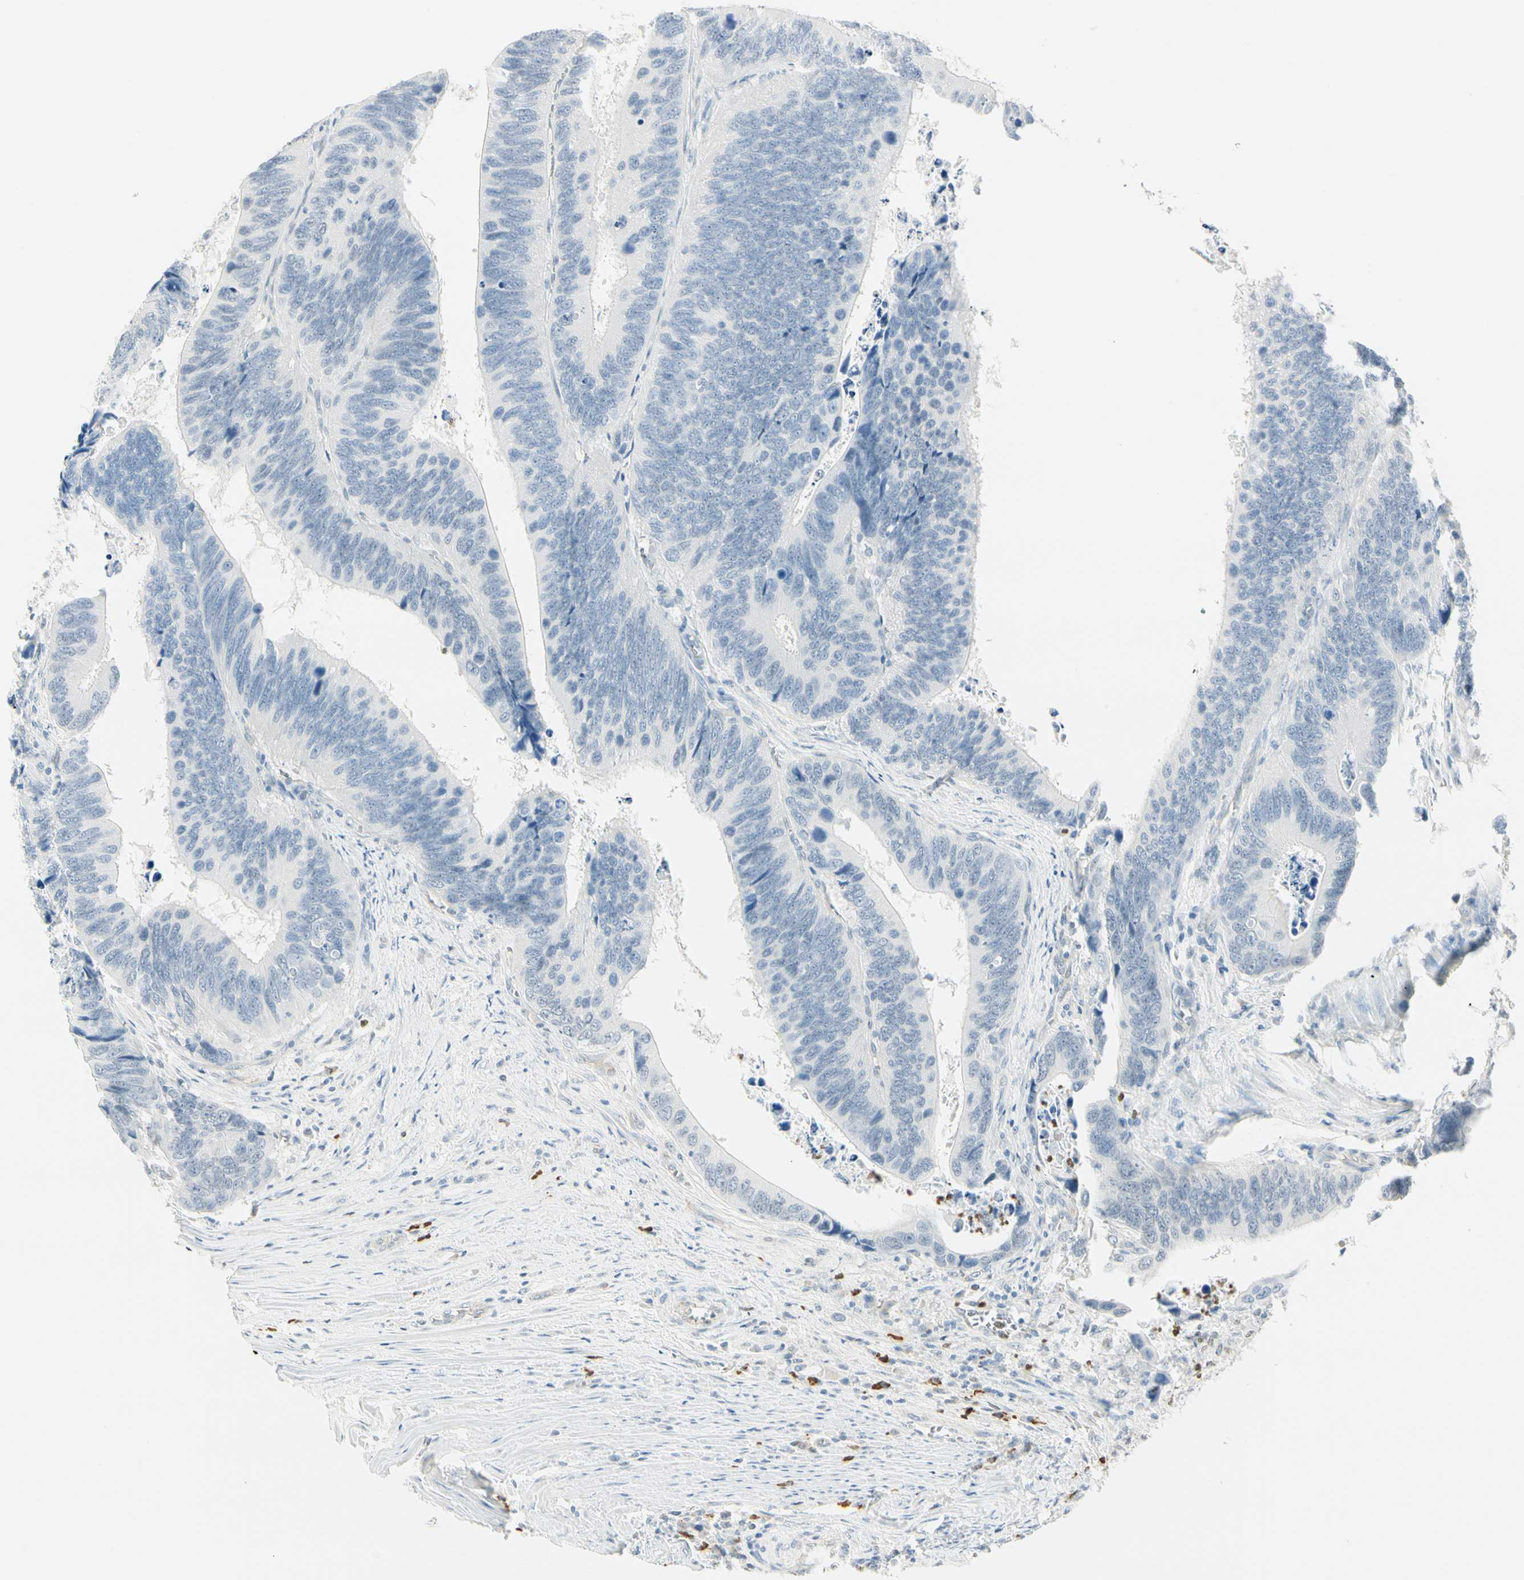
{"staining": {"intensity": "negative", "quantity": "none", "location": "none"}, "tissue": "colorectal cancer", "cell_type": "Tumor cells", "image_type": "cancer", "snomed": [{"axis": "morphology", "description": "Adenocarcinoma, NOS"}, {"axis": "topography", "description": "Colon"}], "caption": "High power microscopy micrograph of an immunohistochemistry histopathology image of colorectal cancer (adenocarcinoma), revealing no significant staining in tumor cells. (DAB immunohistochemistry visualized using brightfield microscopy, high magnification).", "gene": "MLLT10", "patient": {"sex": "male", "age": 72}}